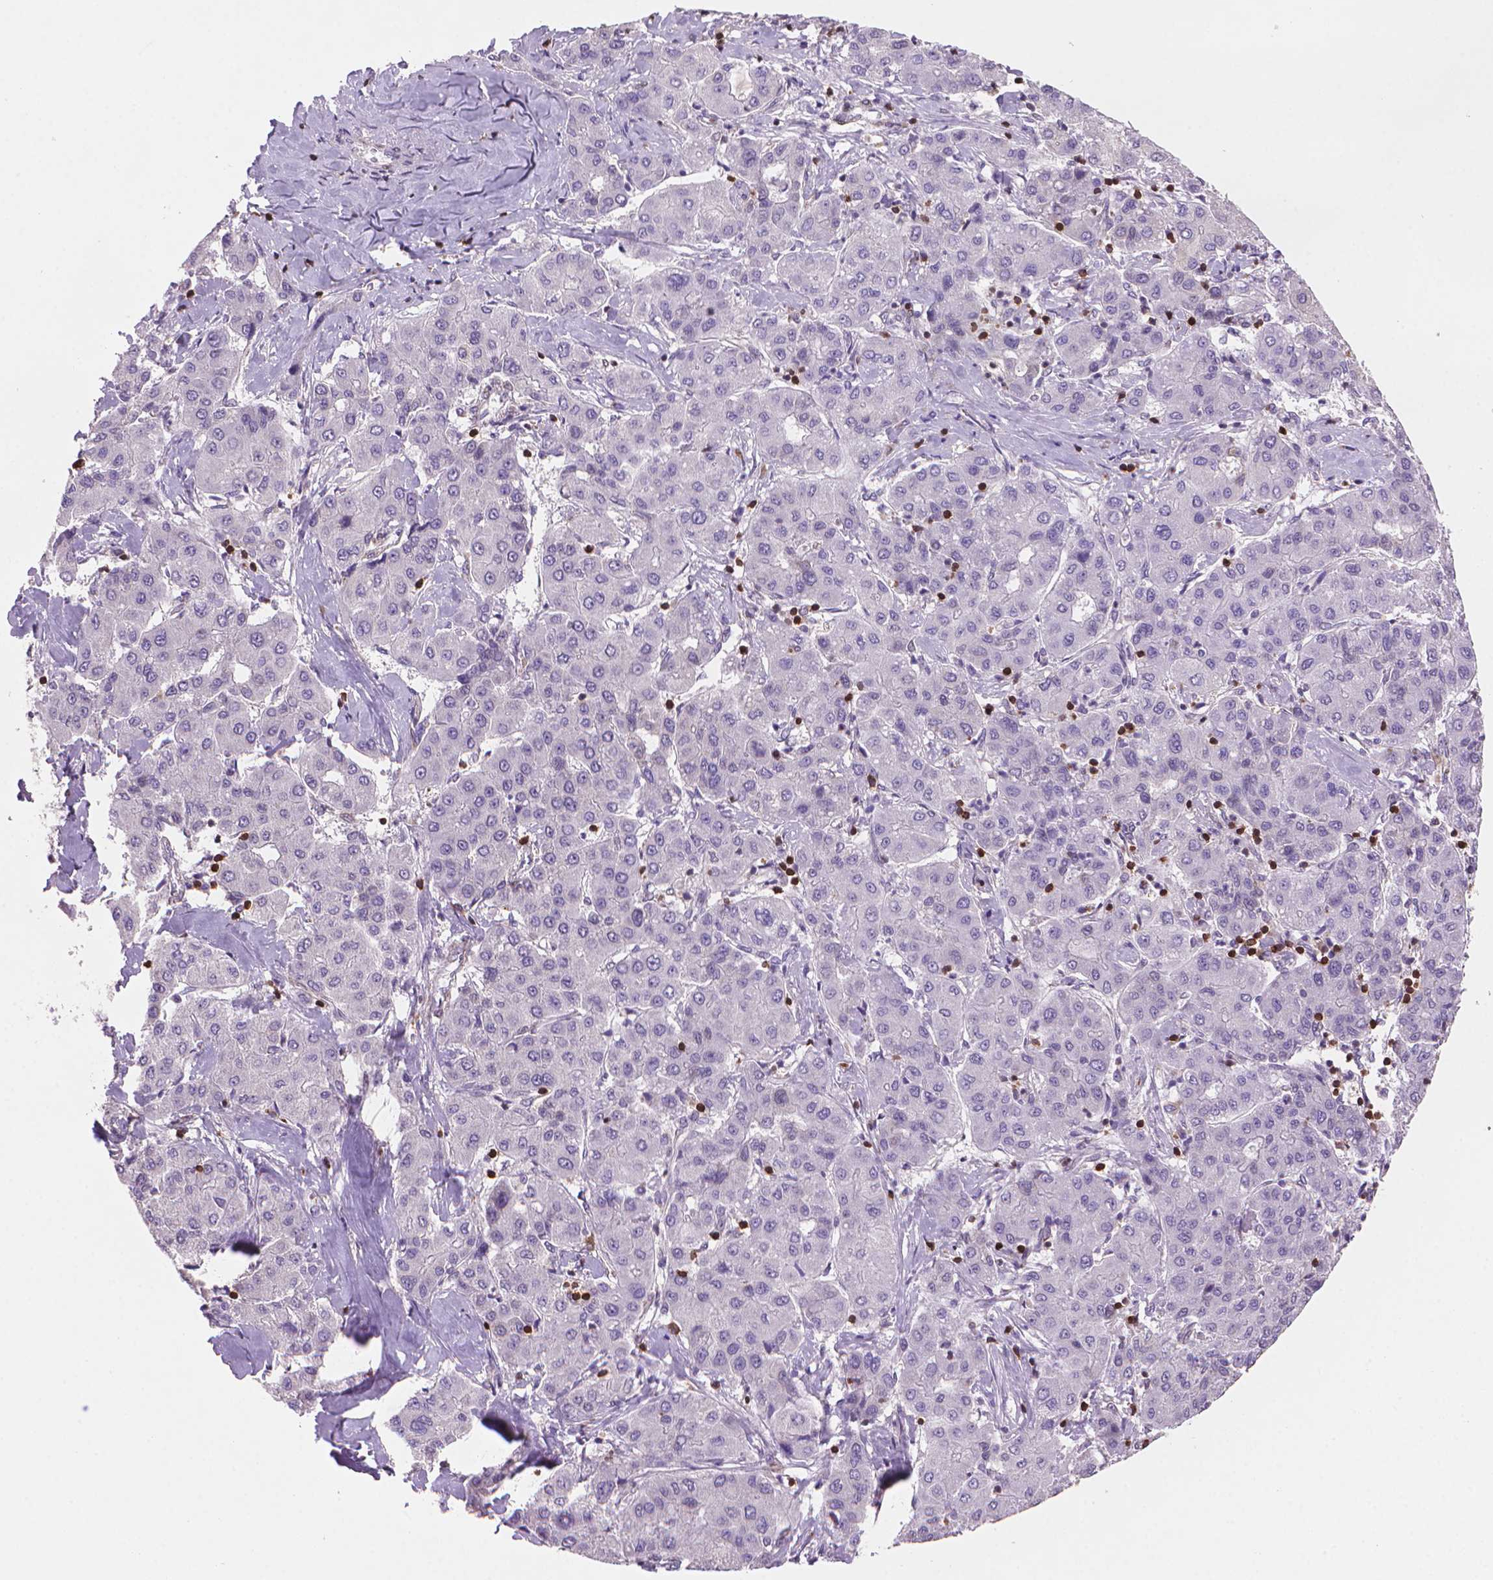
{"staining": {"intensity": "negative", "quantity": "none", "location": "none"}, "tissue": "liver cancer", "cell_type": "Tumor cells", "image_type": "cancer", "snomed": [{"axis": "morphology", "description": "Carcinoma, Hepatocellular, NOS"}, {"axis": "topography", "description": "Liver"}], "caption": "Immunohistochemistry photomicrograph of liver hepatocellular carcinoma stained for a protein (brown), which demonstrates no positivity in tumor cells.", "gene": "BCL2", "patient": {"sex": "male", "age": 65}}